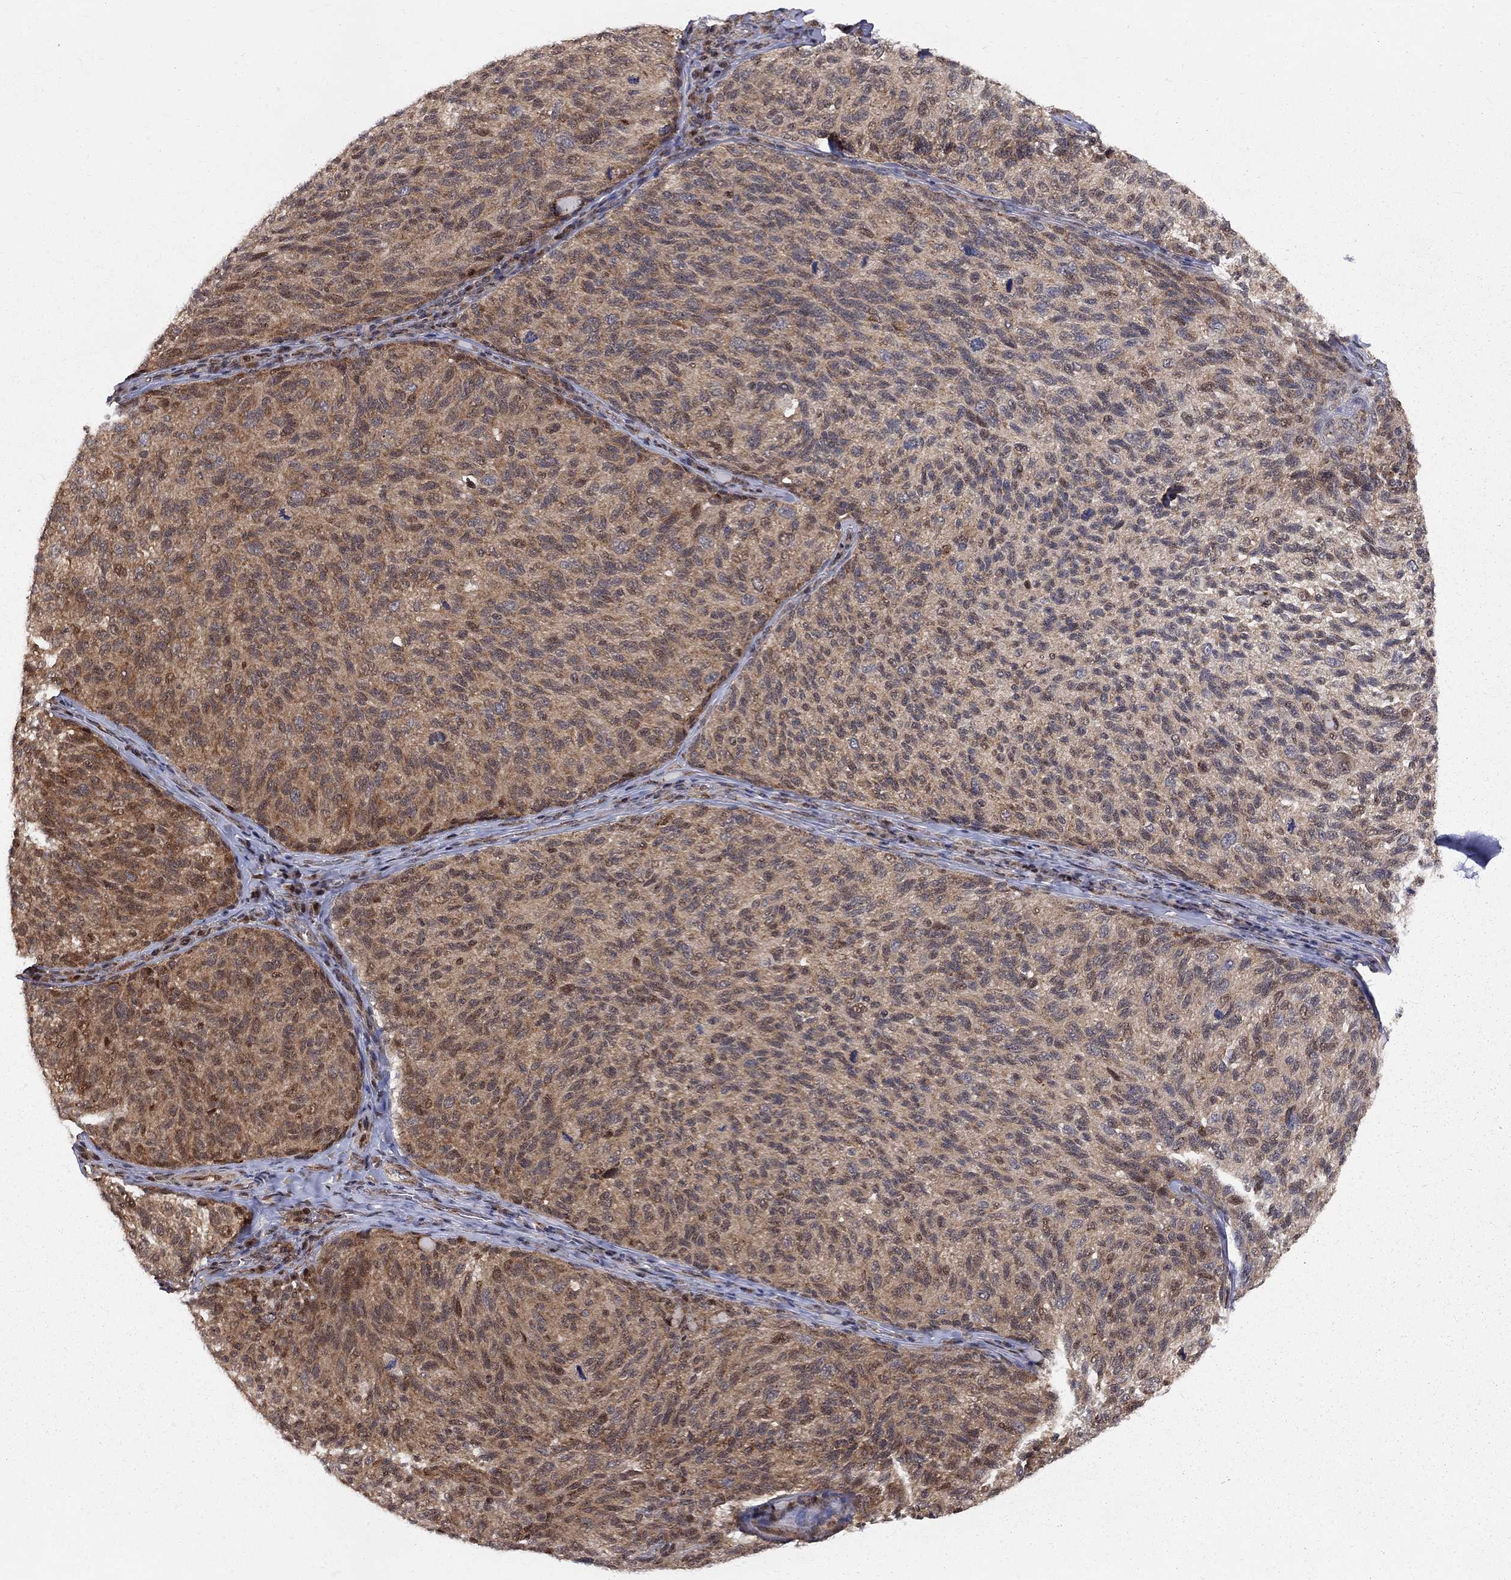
{"staining": {"intensity": "moderate", "quantity": "25%-75%", "location": "cytoplasmic/membranous"}, "tissue": "melanoma", "cell_type": "Tumor cells", "image_type": "cancer", "snomed": [{"axis": "morphology", "description": "Malignant melanoma, NOS"}, {"axis": "topography", "description": "Skin"}], "caption": "Malignant melanoma stained with a brown dye shows moderate cytoplasmic/membranous positive staining in approximately 25%-75% of tumor cells.", "gene": "ELOB", "patient": {"sex": "female", "age": 73}}